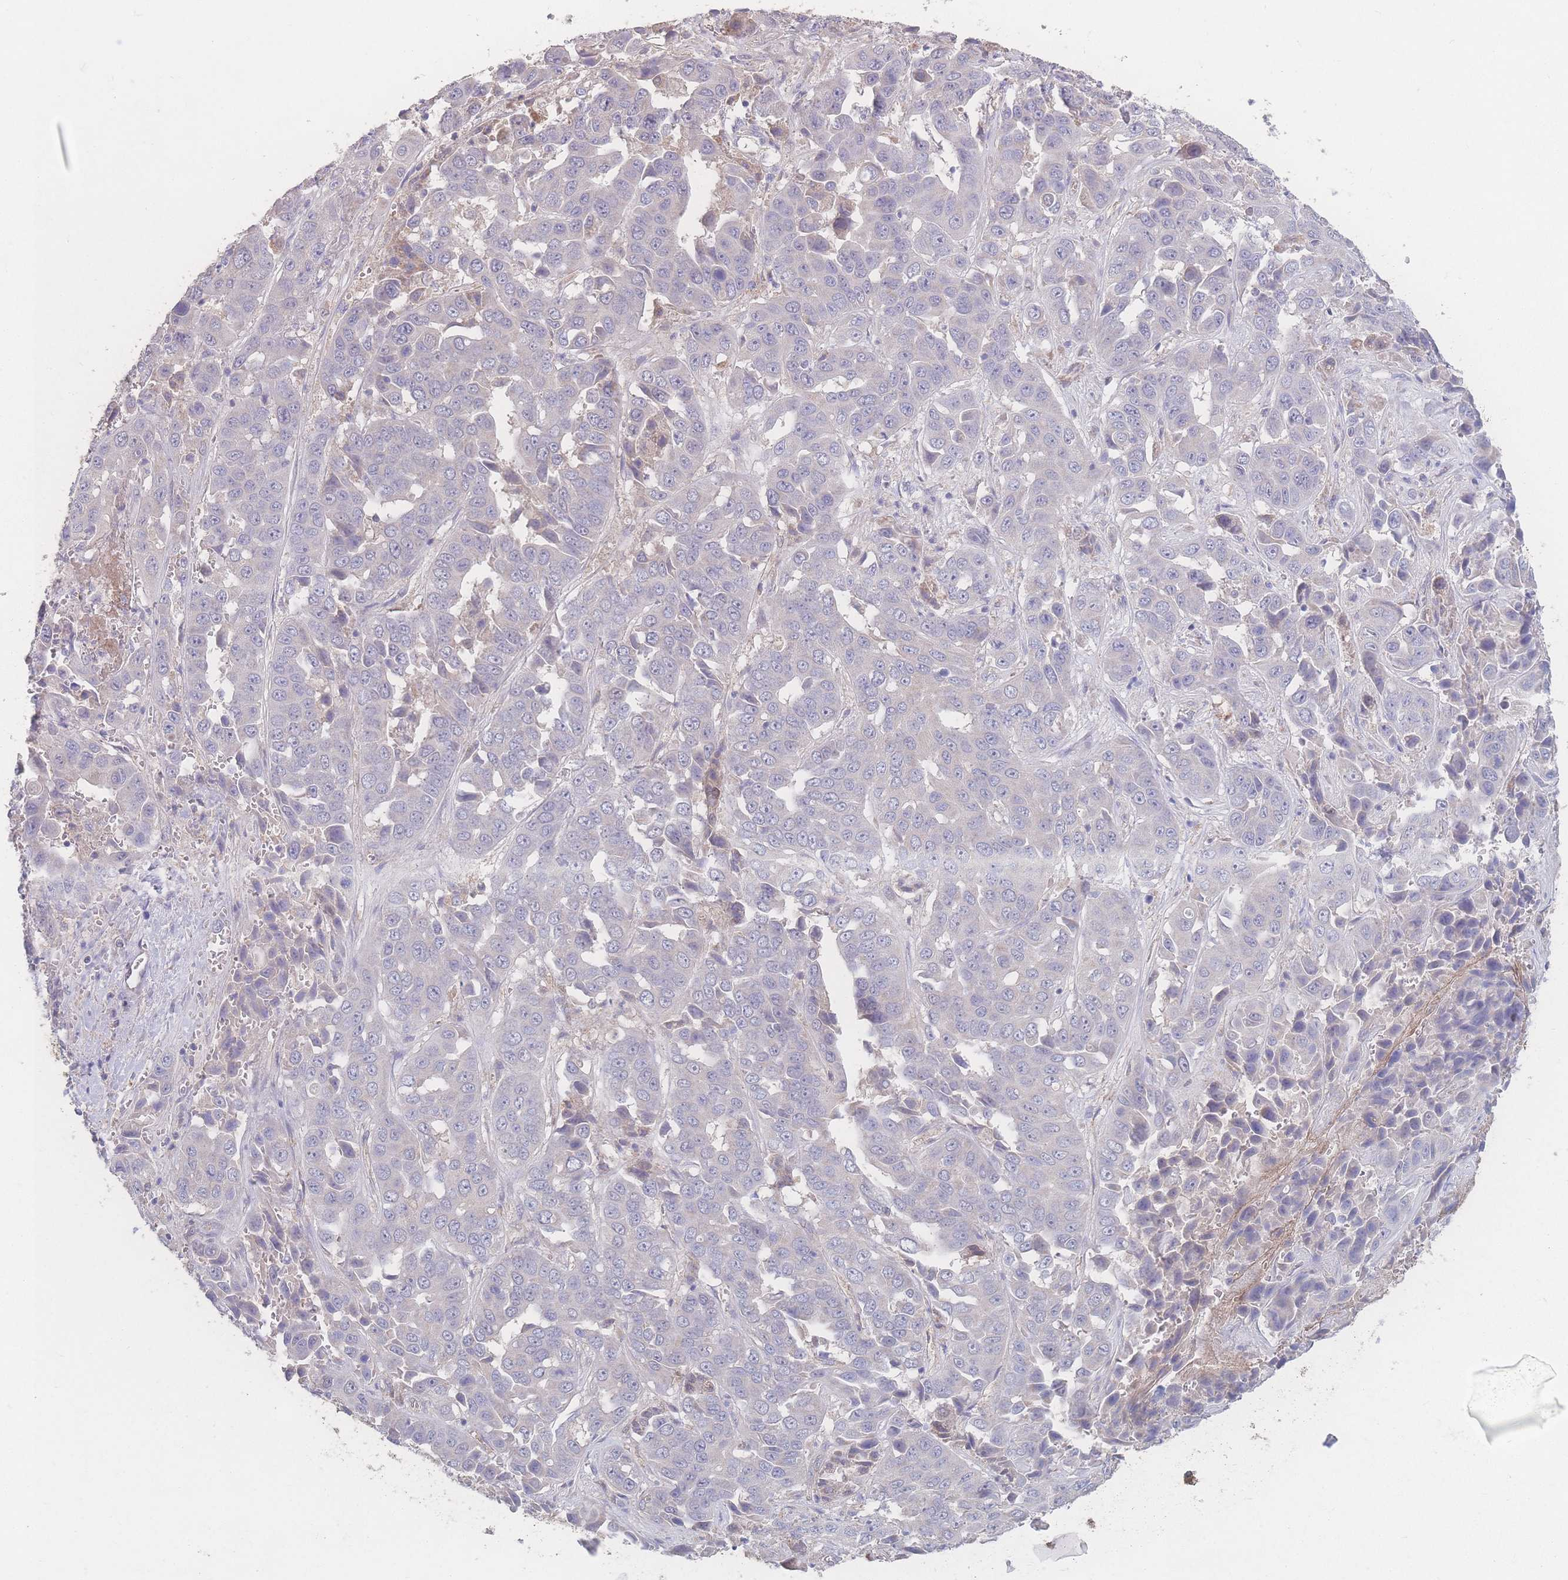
{"staining": {"intensity": "negative", "quantity": "none", "location": "none"}, "tissue": "liver cancer", "cell_type": "Tumor cells", "image_type": "cancer", "snomed": [{"axis": "morphology", "description": "Cholangiocarcinoma"}, {"axis": "topography", "description": "Liver"}], "caption": "The photomicrograph reveals no significant expression in tumor cells of liver cancer (cholangiocarcinoma).", "gene": "GIPR", "patient": {"sex": "female", "age": 52}}